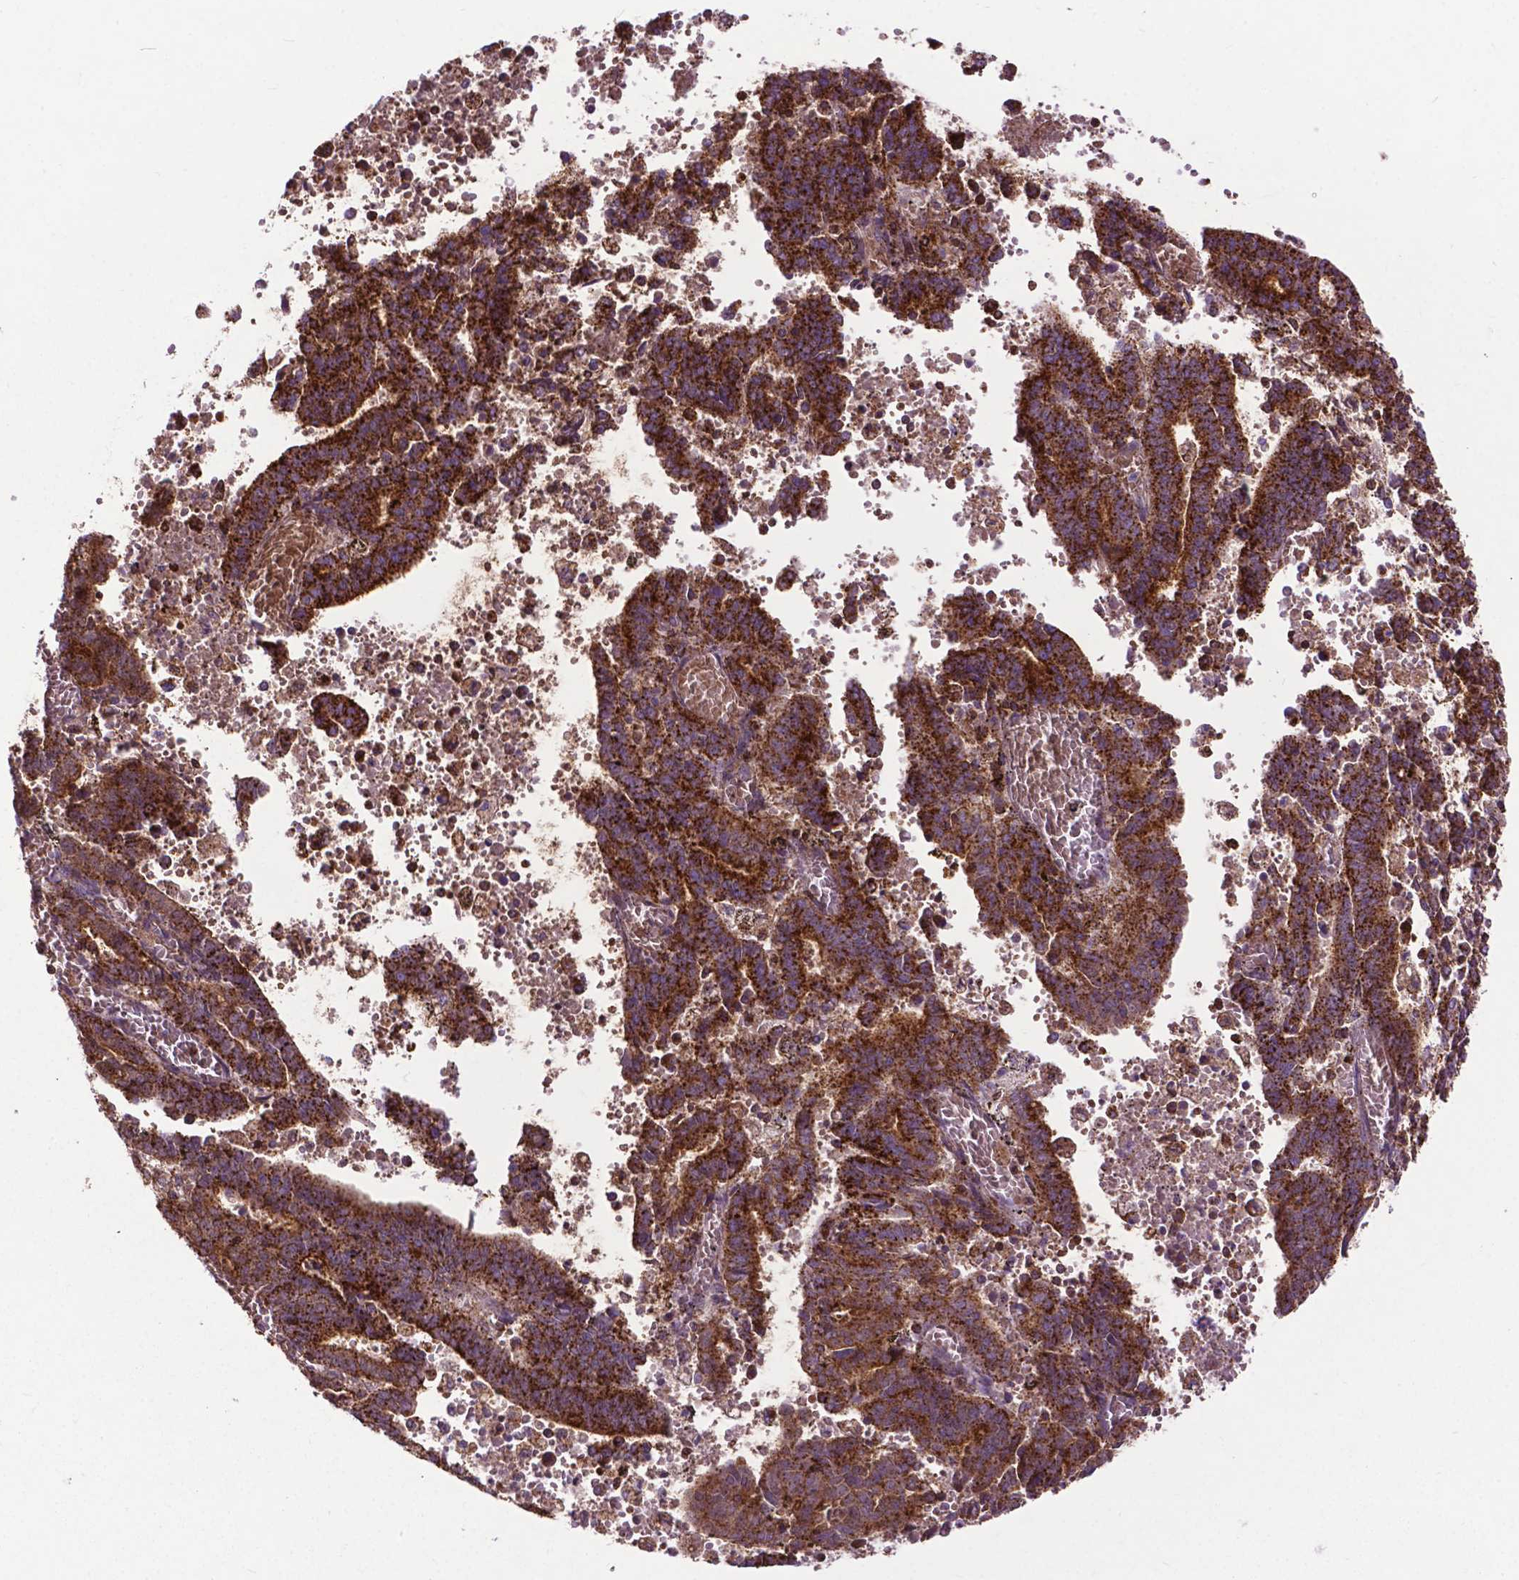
{"staining": {"intensity": "strong", "quantity": ">75%", "location": "cytoplasmic/membranous"}, "tissue": "endometrial cancer", "cell_type": "Tumor cells", "image_type": "cancer", "snomed": [{"axis": "morphology", "description": "Adenocarcinoma, NOS"}, {"axis": "topography", "description": "Uterus"}], "caption": "Protein analysis of adenocarcinoma (endometrial) tissue shows strong cytoplasmic/membranous positivity in approximately >75% of tumor cells.", "gene": "CHMP4A", "patient": {"sex": "female", "age": 83}}